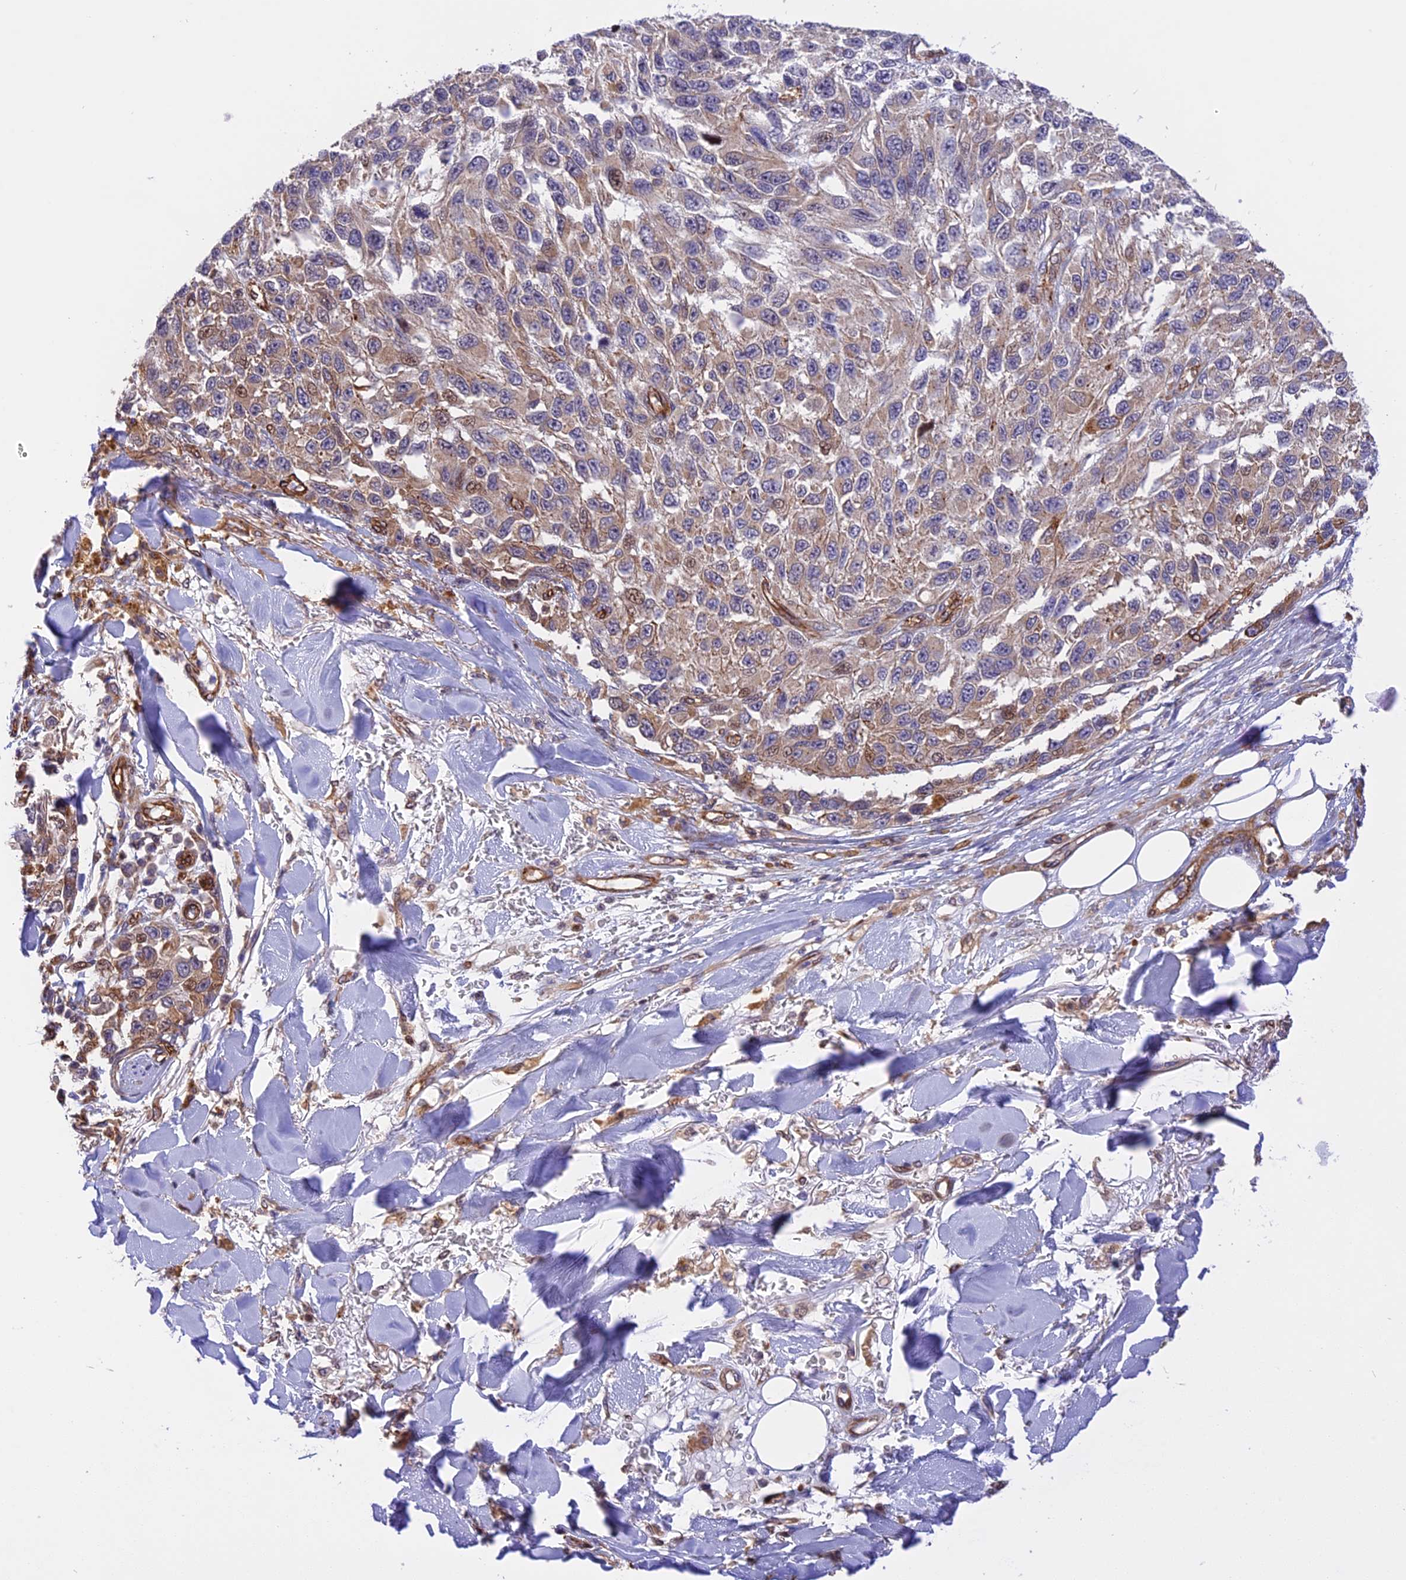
{"staining": {"intensity": "moderate", "quantity": "<25%", "location": "cytoplasmic/membranous,nuclear"}, "tissue": "melanoma", "cell_type": "Tumor cells", "image_type": "cancer", "snomed": [{"axis": "morphology", "description": "Normal tissue, NOS"}, {"axis": "morphology", "description": "Malignant melanoma, NOS"}, {"axis": "topography", "description": "Skin"}], "caption": "A low amount of moderate cytoplasmic/membranous and nuclear staining is present in about <25% of tumor cells in malignant melanoma tissue.", "gene": "R3HDM4", "patient": {"sex": "female", "age": 96}}